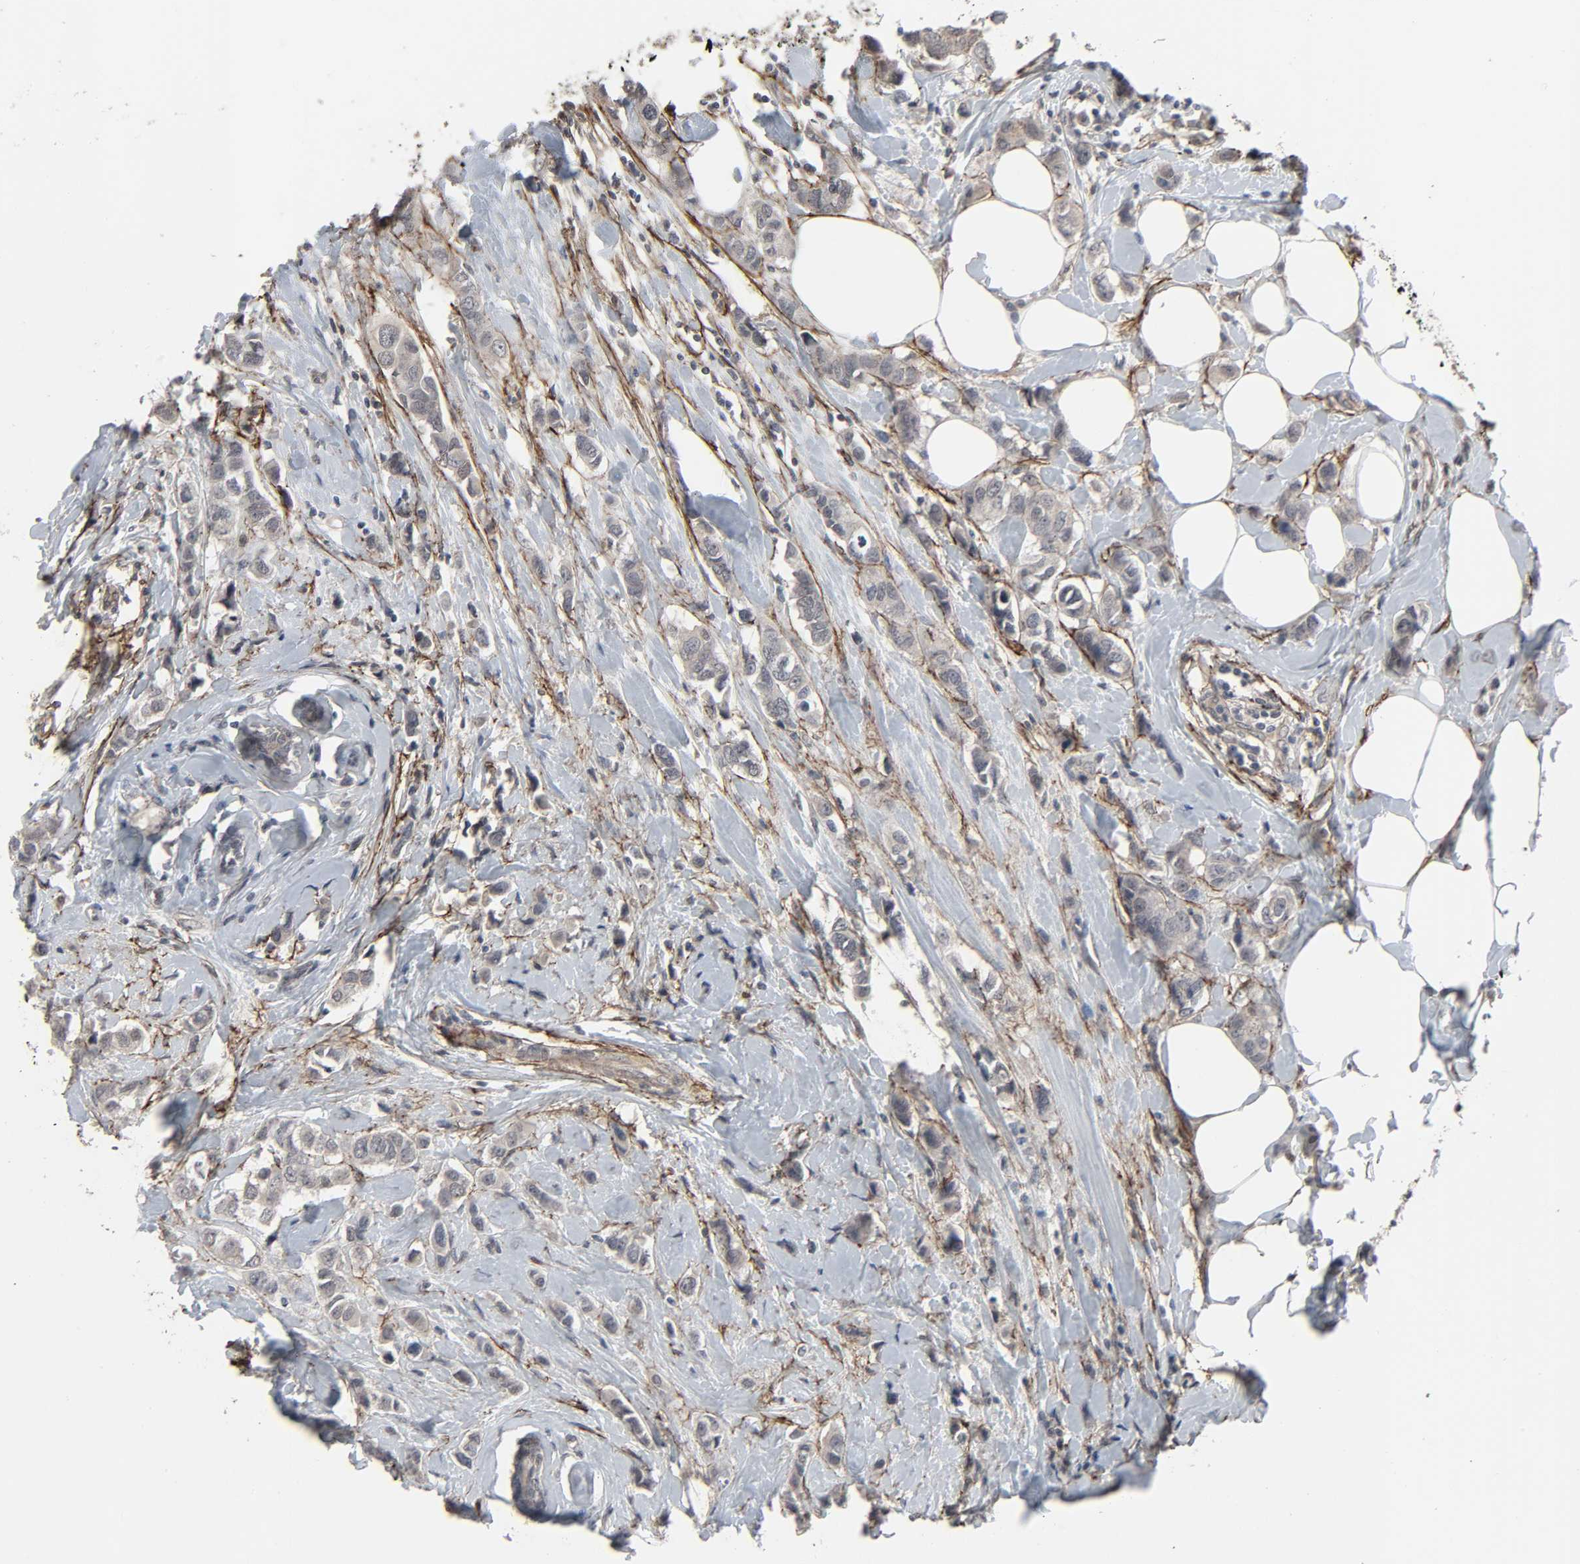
{"staining": {"intensity": "weak", "quantity": "25%-75%", "location": "cytoplasmic/membranous"}, "tissue": "breast cancer", "cell_type": "Tumor cells", "image_type": "cancer", "snomed": [{"axis": "morphology", "description": "Duct carcinoma"}, {"axis": "topography", "description": "Breast"}], "caption": "Breast cancer (invasive ductal carcinoma) stained with a protein marker displays weak staining in tumor cells.", "gene": "ZNF222", "patient": {"sex": "female", "age": 50}}